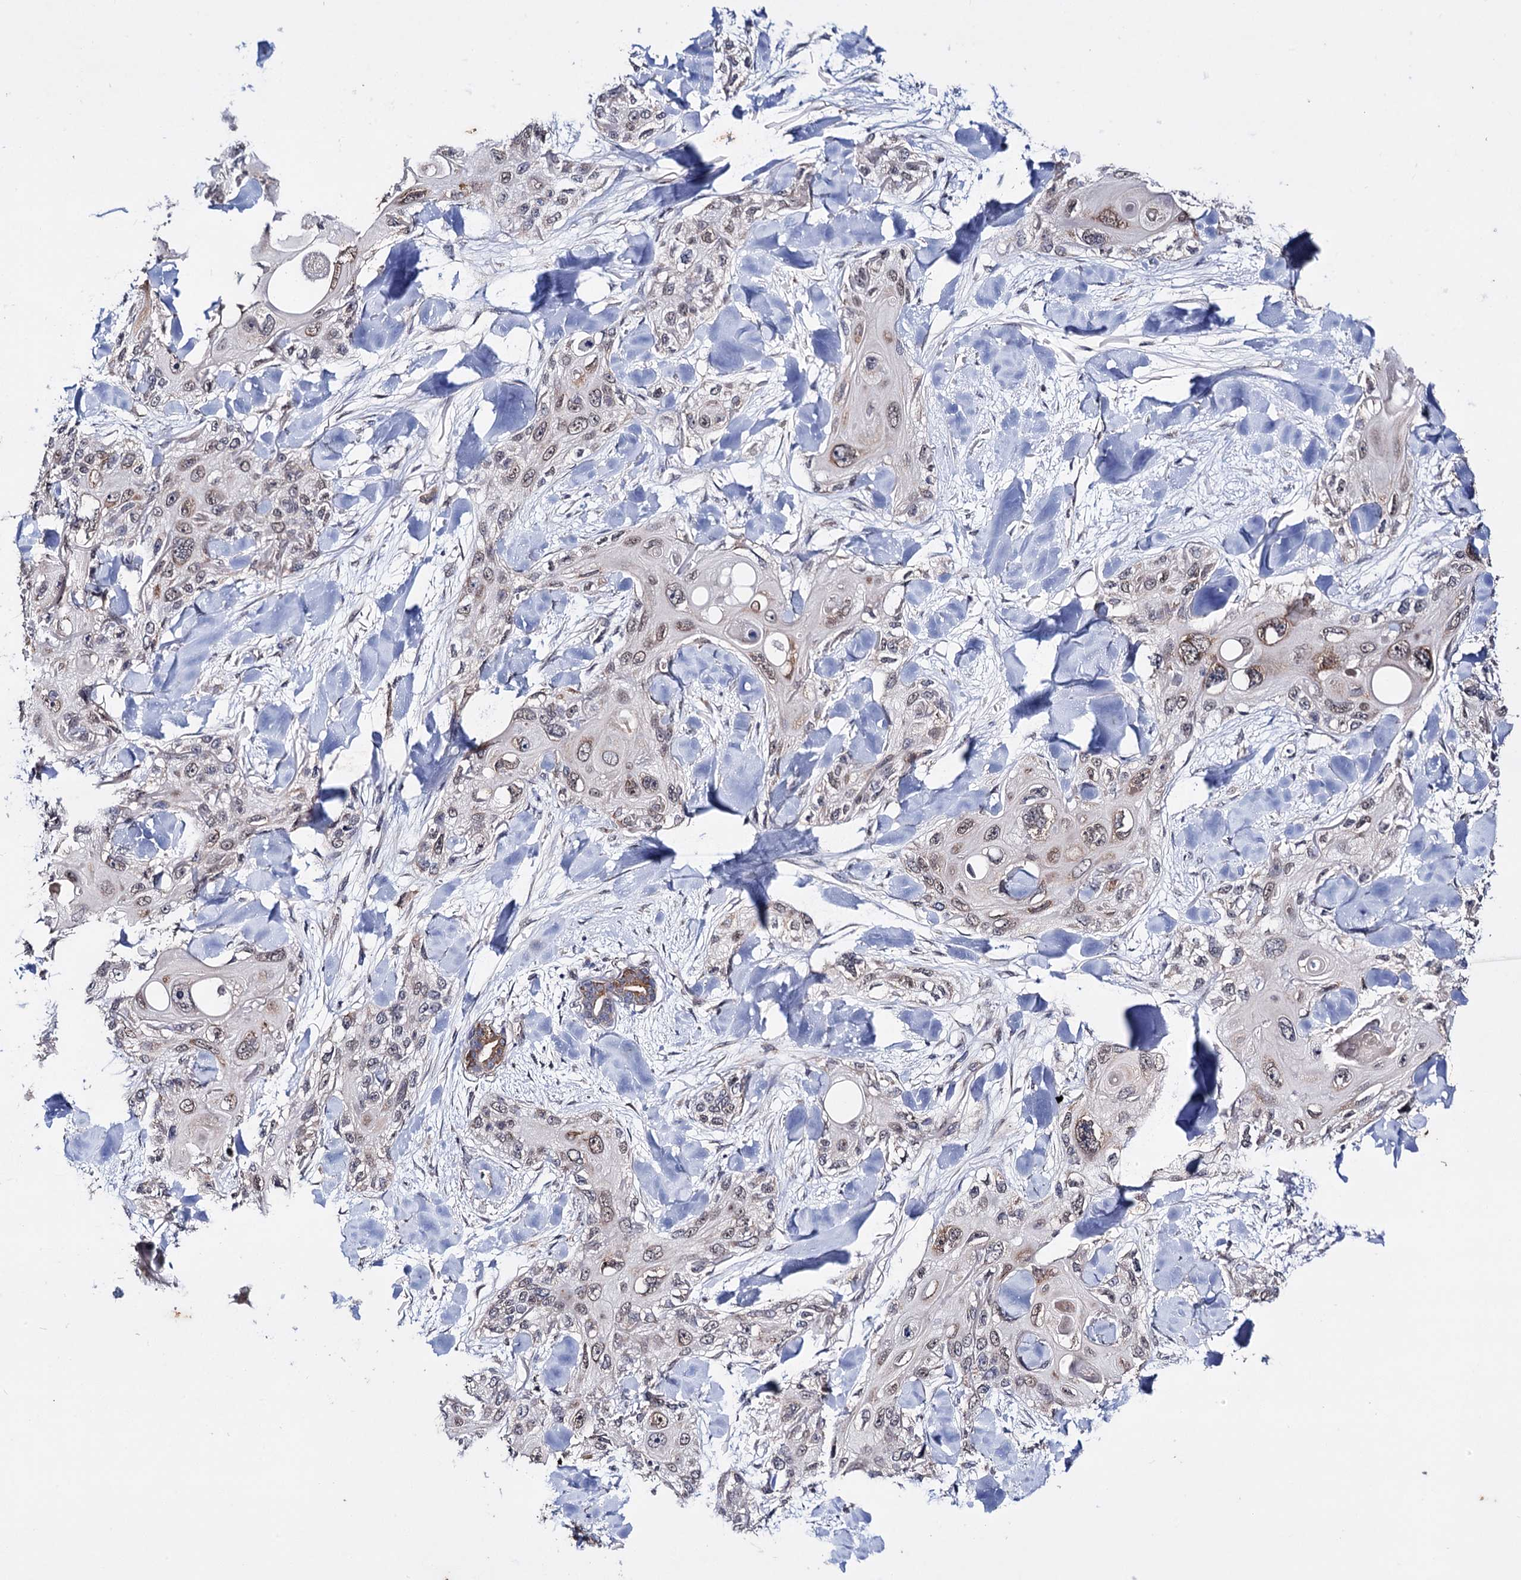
{"staining": {"intensity": "moderate", "quantity": ">75%", "location": "nuclear"}, "tissue": "skin cancer", "cell_type": "Tumor cells", "image_type": "cancer", "snomed": [{"axis": "morphology", "description": "Normal tissue, NOS"}, {"axis": "morphology", "description": "Squamous cell carcinoma, NOS"}, {"axis": "topography", "description": "Skin"}], "caption": "Moderate nuclear positivity is seen in about >75% of tumor cells in squamous cell carcinoma (skin). (DAB IHC with brightfield microscopy, high magnification).", "gene": "CLPB", "patient": {"sex": "male", "age": 72}}